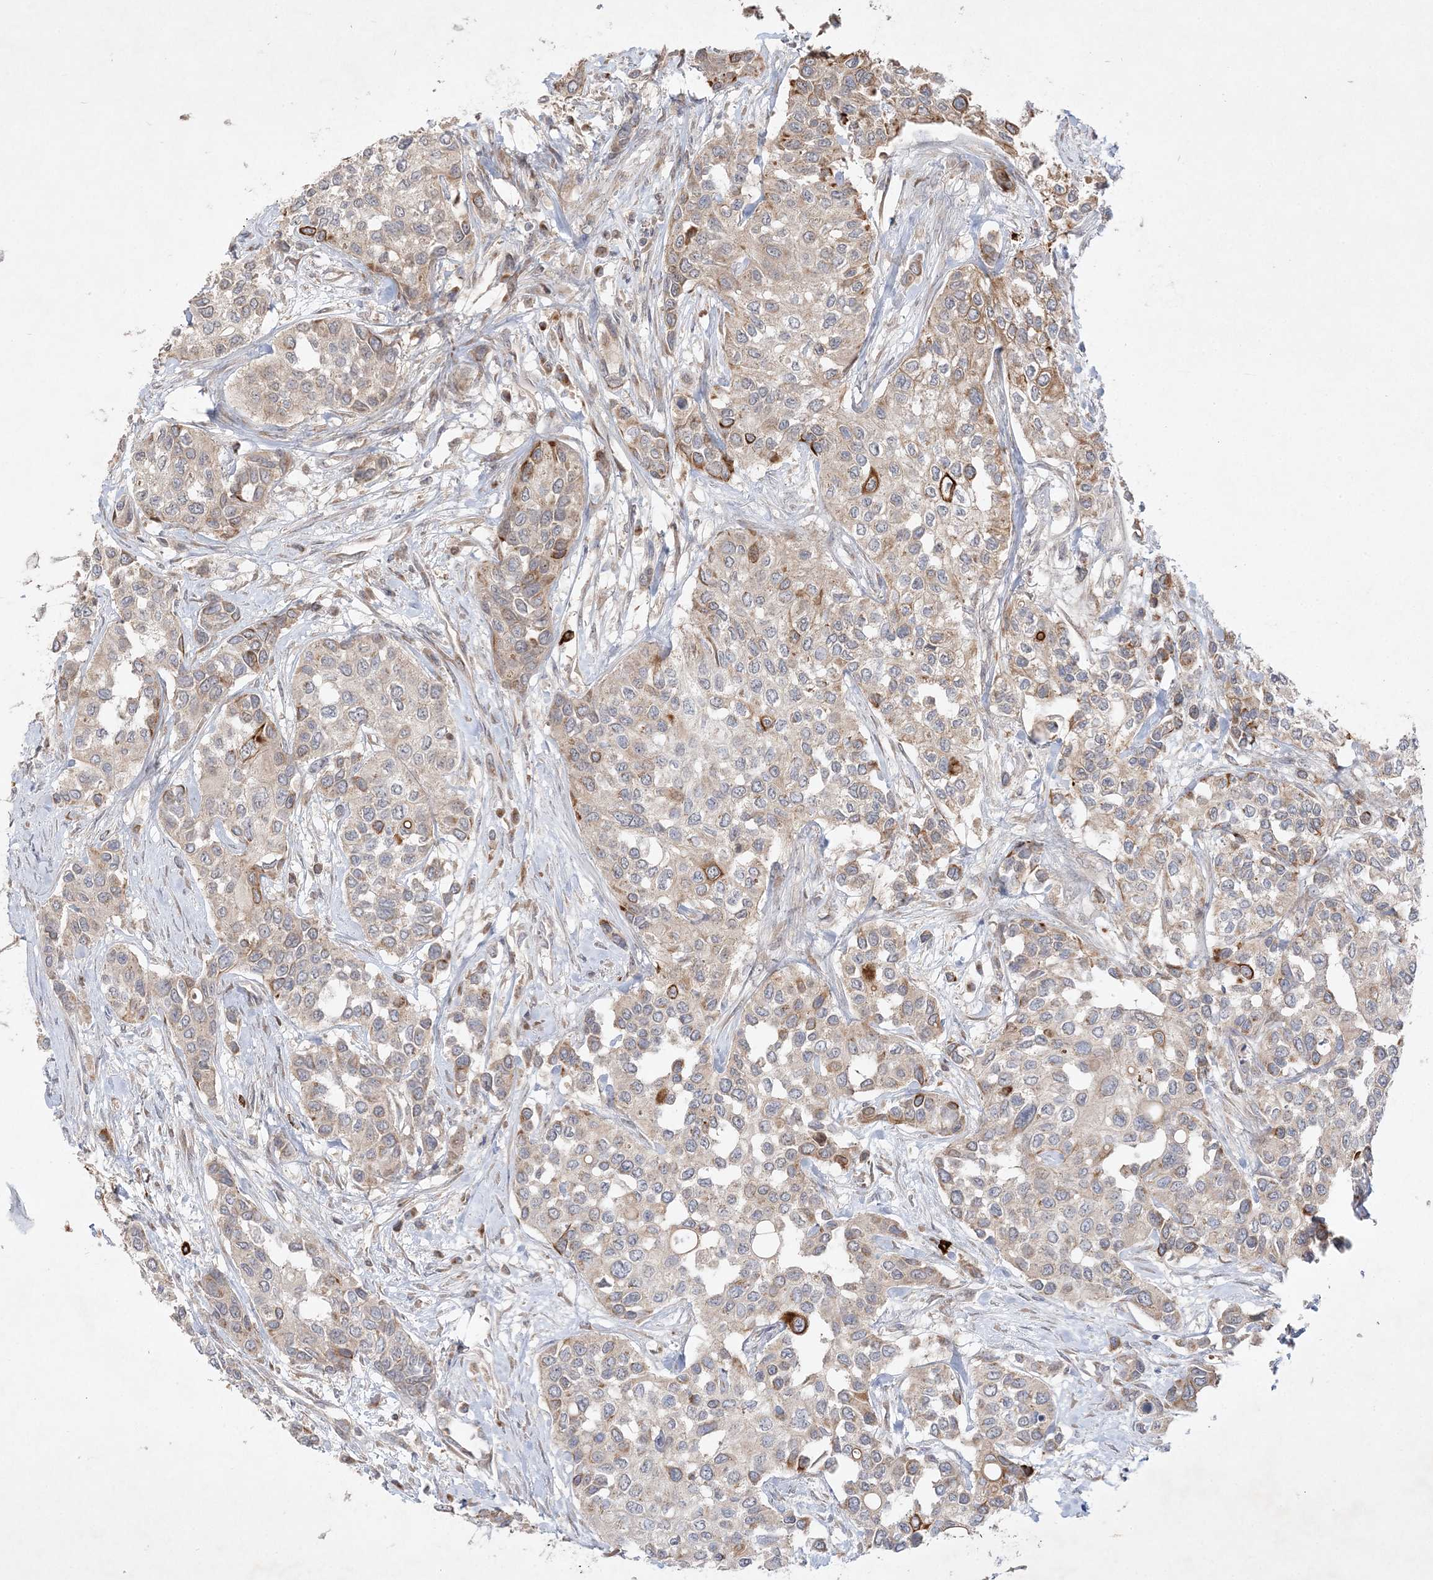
{"staining": {"intensity": "moderate", "quantity": "<25%", "location": "cytoplasmic/membranous"}, "tissue": "urothelial cancer", "cell_type": "Tumor cells", "image_type": "cancer", "snomed": [{"axis": "morphology", "description": "Normal tissue, NOS"}, {"axis": "morphology", "description": "Urothelial carcinoma, High grade"}, {"axis": "topography", "description": "Vascular tissue"}, {"axis": "topography", "description": "Urinary bladder"}], "caption": "Urothelial cancer stained with DAB (3,3'-diaminobenzidine) immunohistochemistry exhibits low levels of moderate cytoplasmic/membranous positivity in approximately <25% of tumor cells.", "gene": "CLNK", "patient": {"sex": "female", "age": 56}}